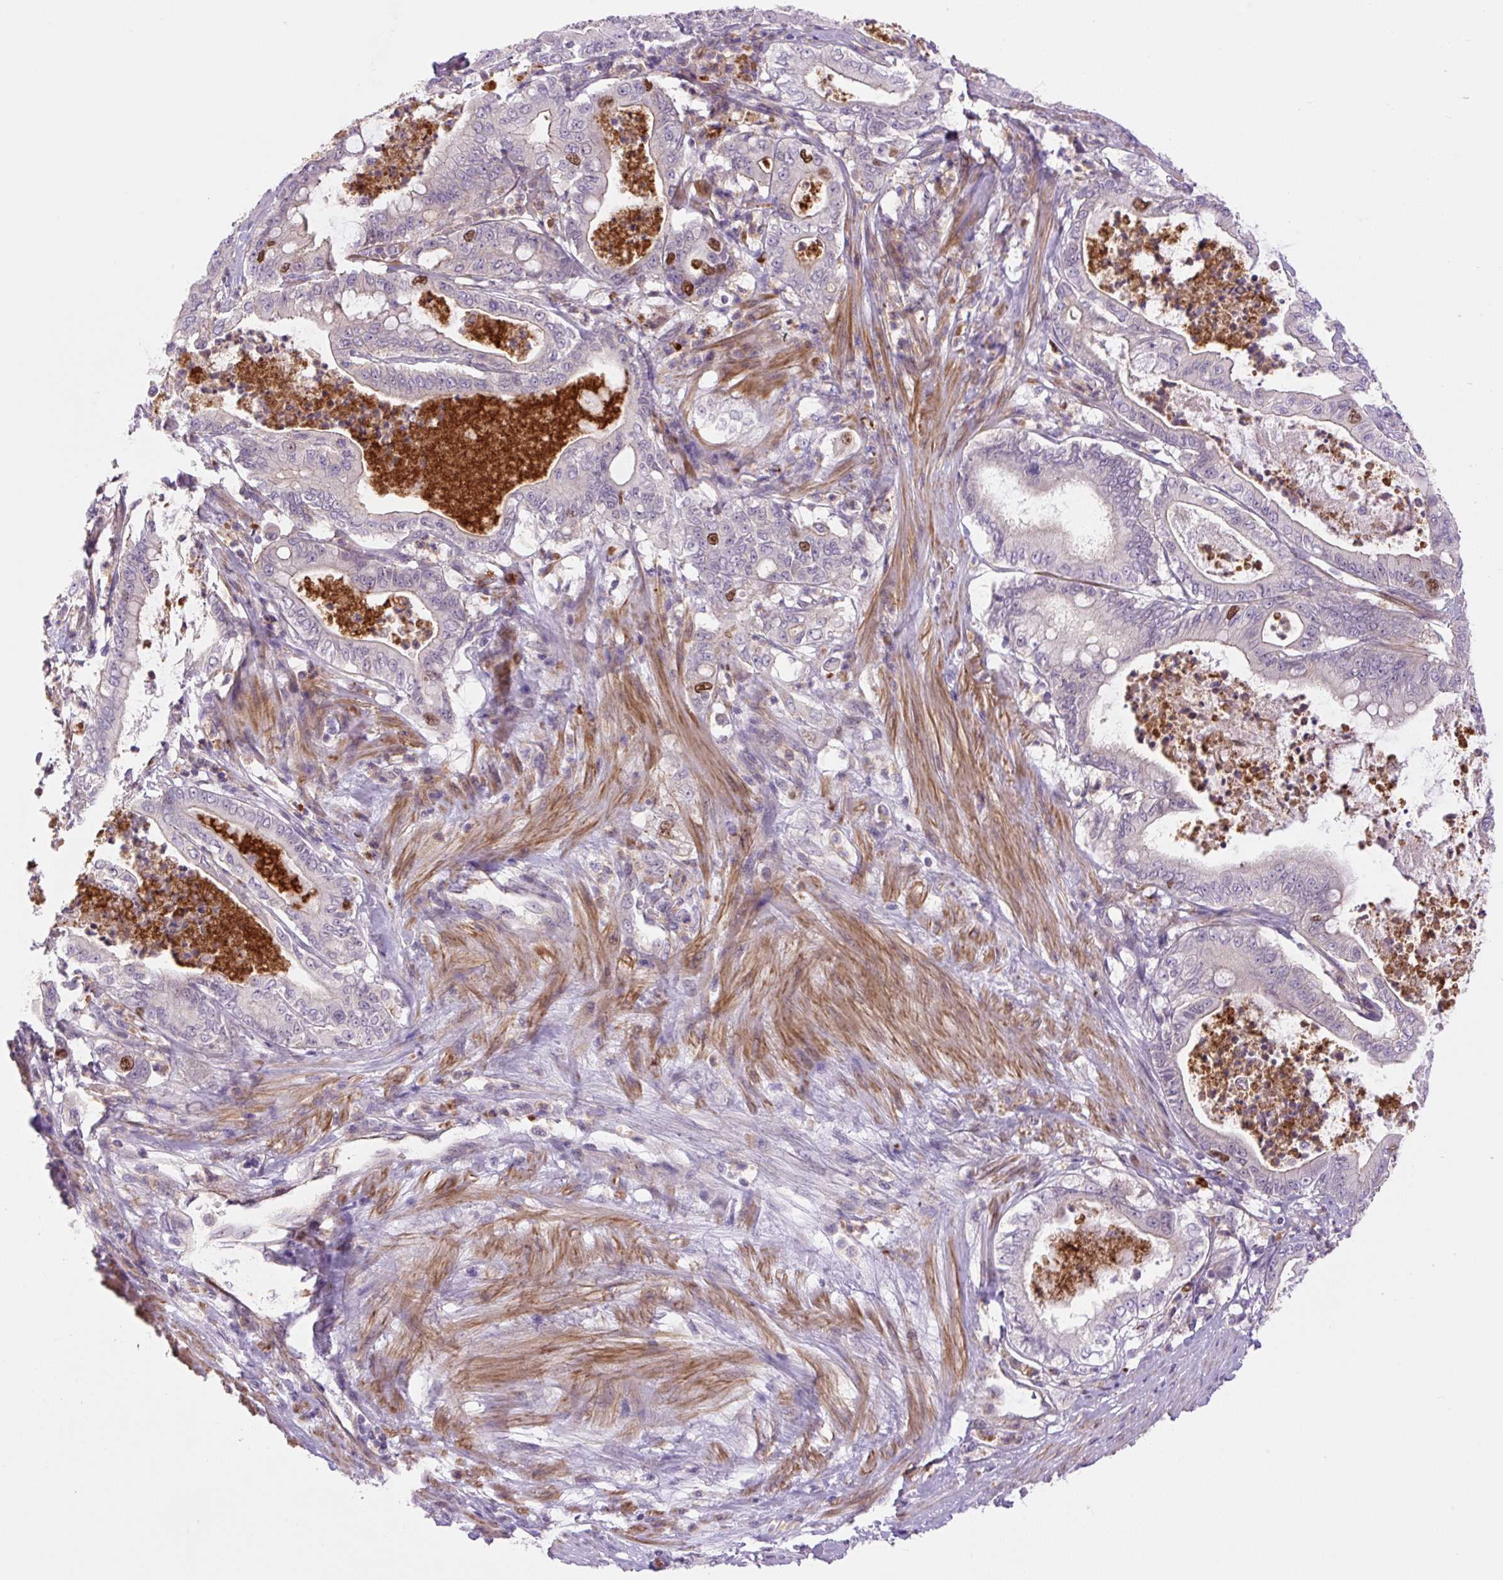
{"staining": {"intensity": "negative", "quantity": "none", "location": "none"}, "tissue": "pancreatic cancer", "cell_type": "Tumor cells", "image_type": "cancer", "snomed": [{"axis": "morphology", "description": "Adenocarcinoma, NOS"}, {"axis": "topography", "description": "Pancreas"}], "caption": "This histopathology image is of pancreatic adenocarcinoma stained with immunohistochemistry to label a protein in brown with the nuclei are counter-stained blue. There is no positivity in tumor cells.", "gene": "KIFC1", "patient": {"sex": "male", "age": 71}}